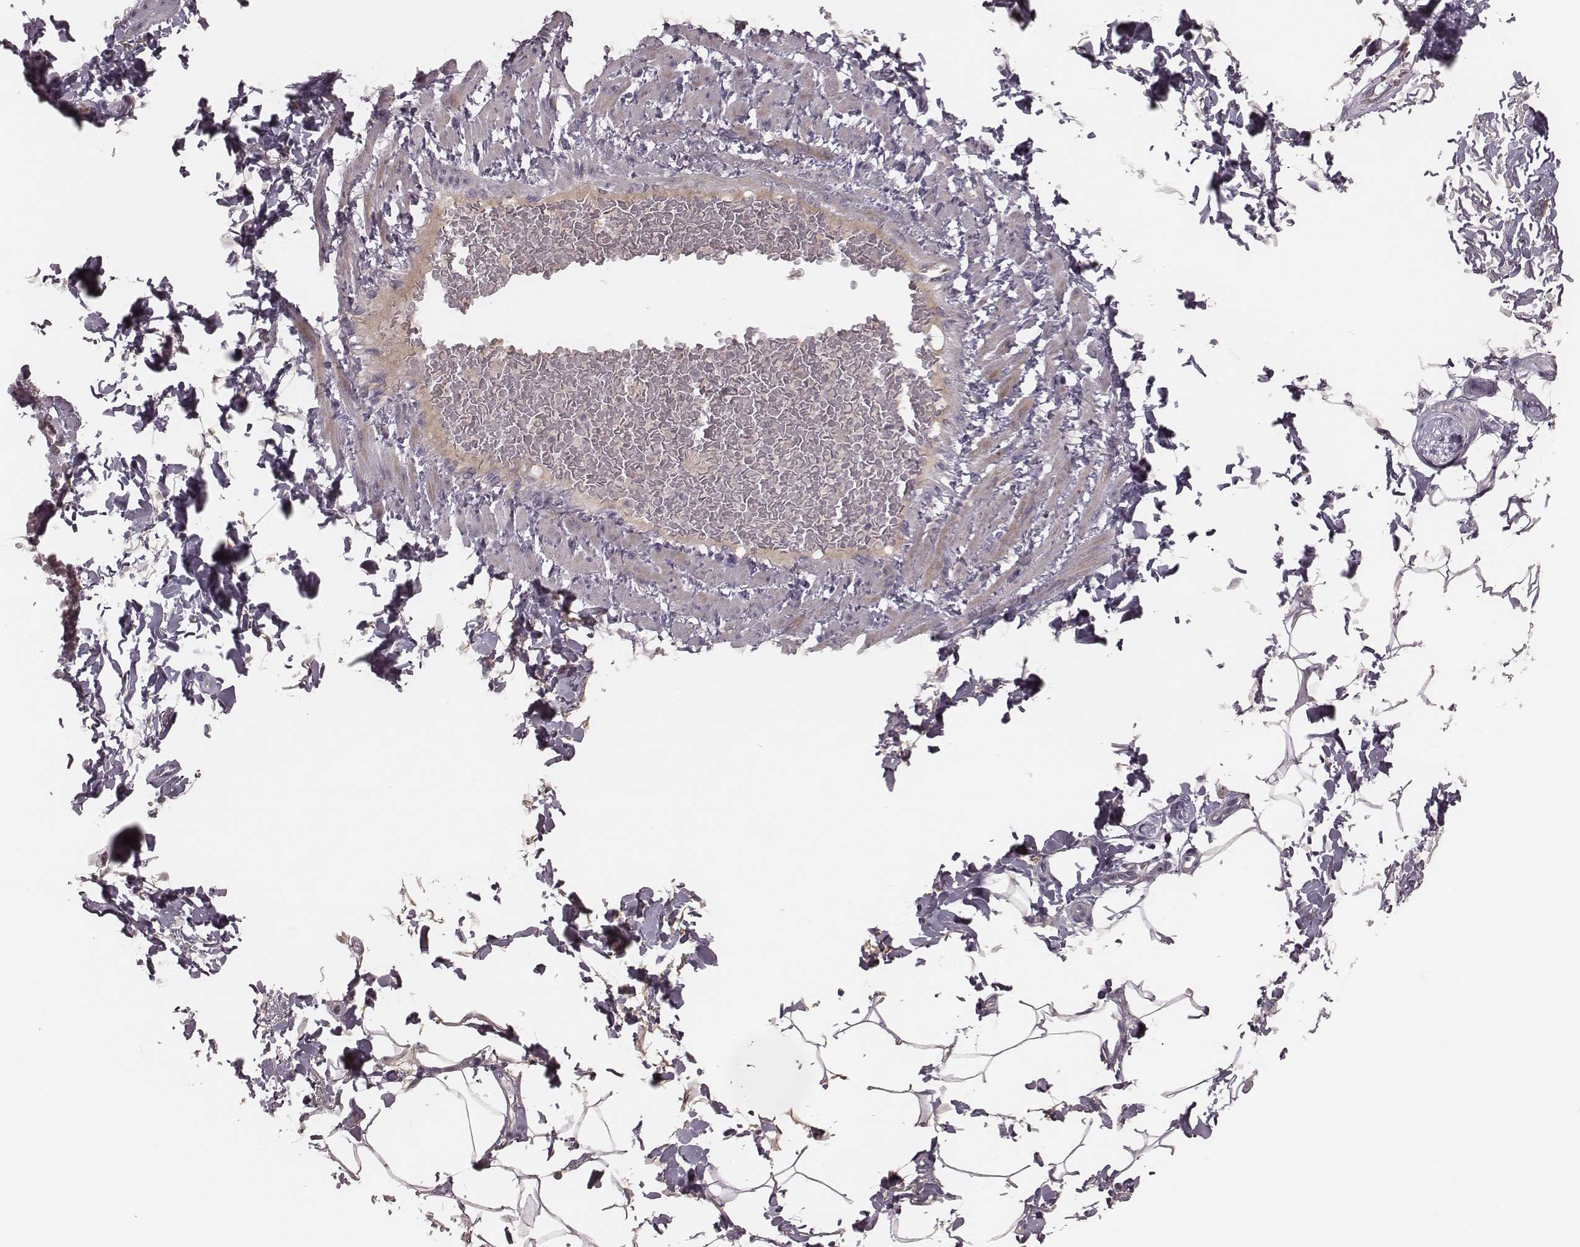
{"staining": {"intensity": "negative", "quantity": "none", "location": "none"}, "tissue": "adipose tissue", "cell_type": "Adipocytes", "image_type": "normal", "snomed": [{"axis": "morphology", "description": "Normal tissue, NOS"}, {"axis": "topography", "description": "Peripheral nerve tissue"}], "caption": "Adipocytes show no significant protein positivity in benign adipose tissue.", "gene": "MRPS27", "patient": {"sex": "male", "age": 51}}